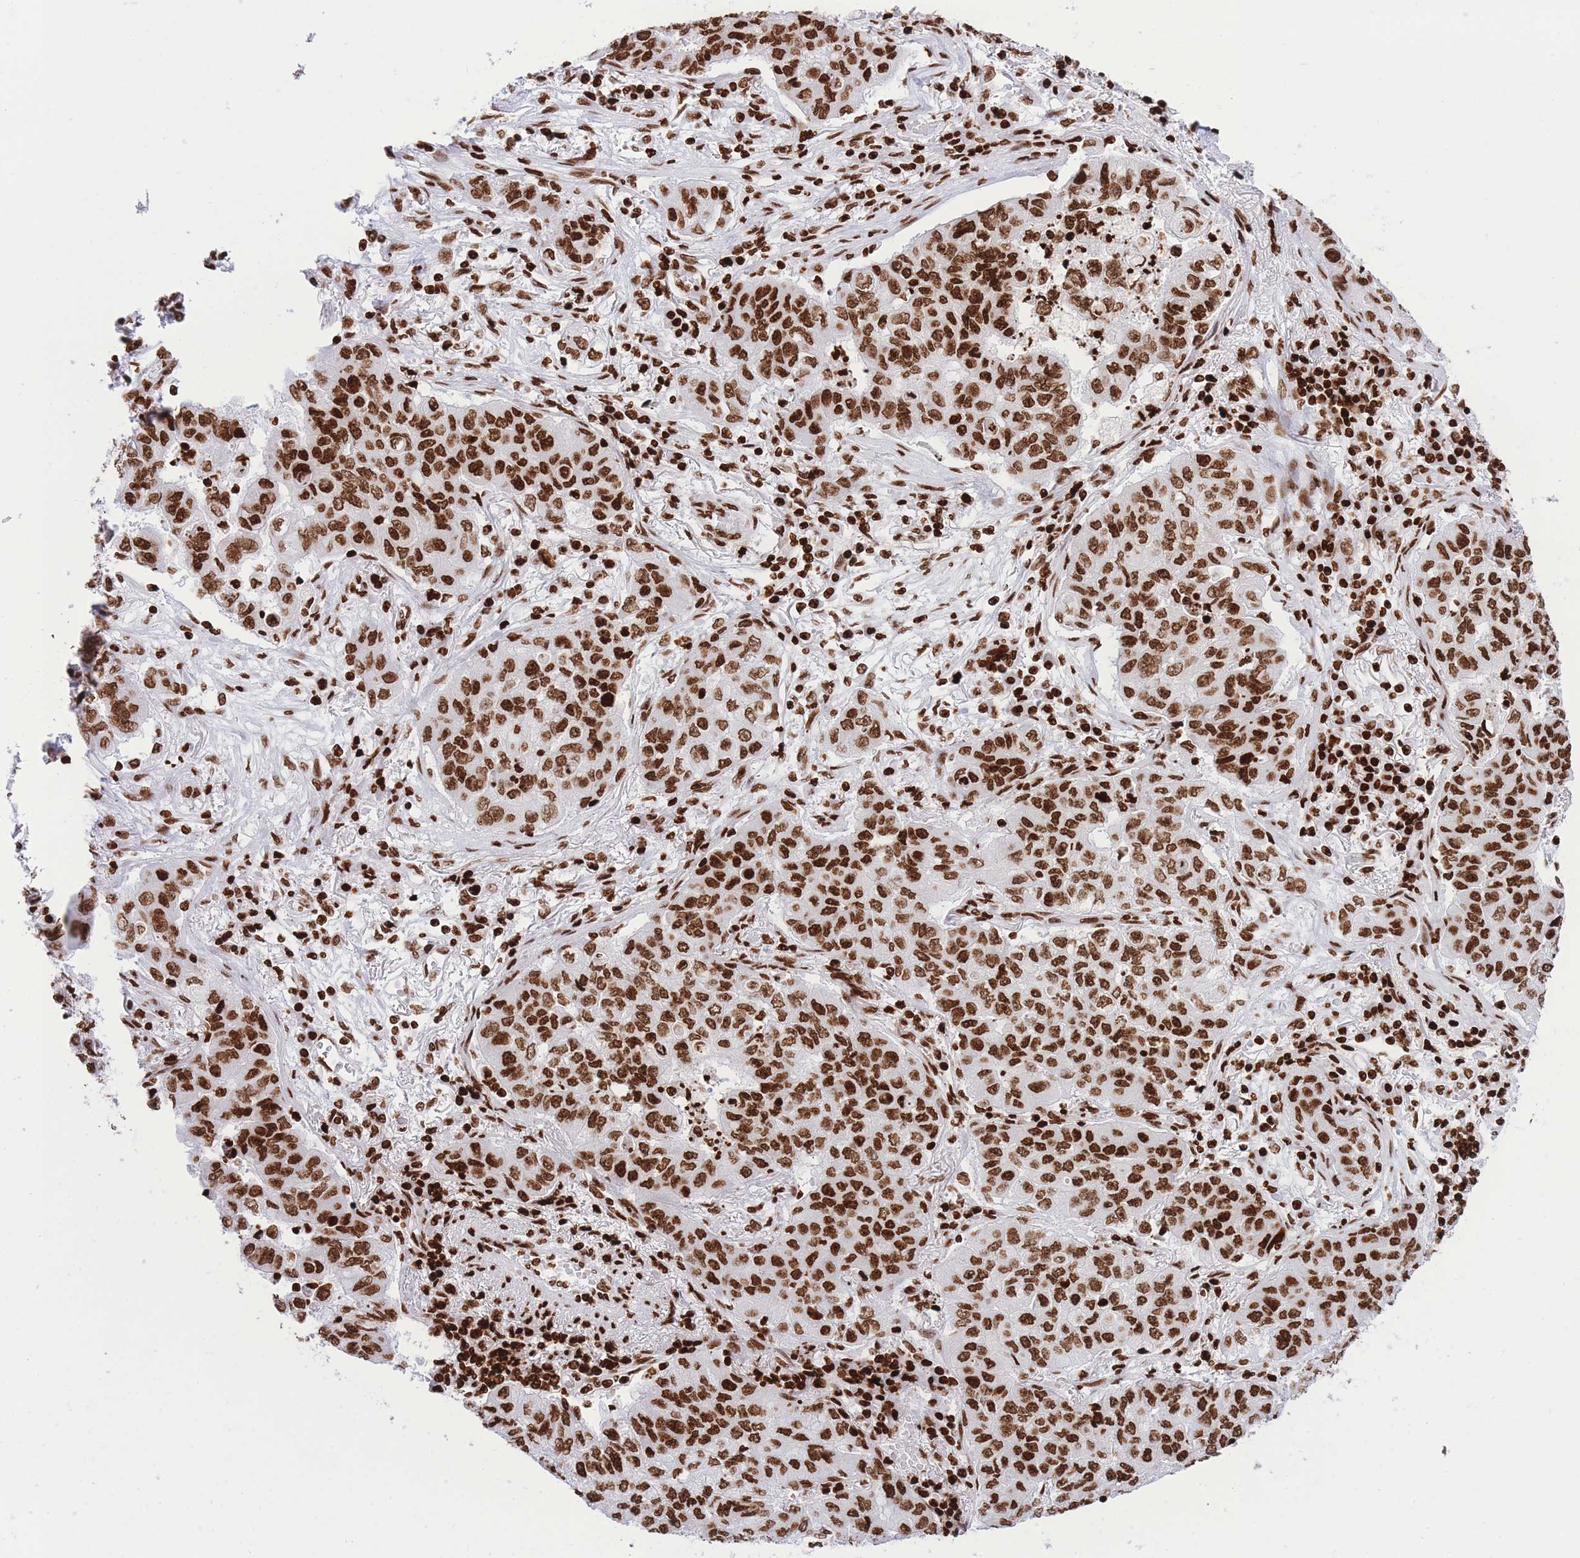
{"staining": {"intensity": "strong", "quantity": ">75%", "location": "nuclear"}, "tissue": "lung cancer", "cell_type": "Tumor cells", "image_type": "cancer", "snomed": [{"axis": "morphology", "description": "Squamous cell carcinoma, NOS"}, {"axis": "topography", "description": "Lung"}], "caption": "A high-resolution image shows immunohistochemistry (IHC) staining of lung squamous cell carcinoma, which displays strong nuclear positivity in approximately >75% of tumor cells.", "gene": "H2BC11", "patient": {"sex": "male", "age": 74}}